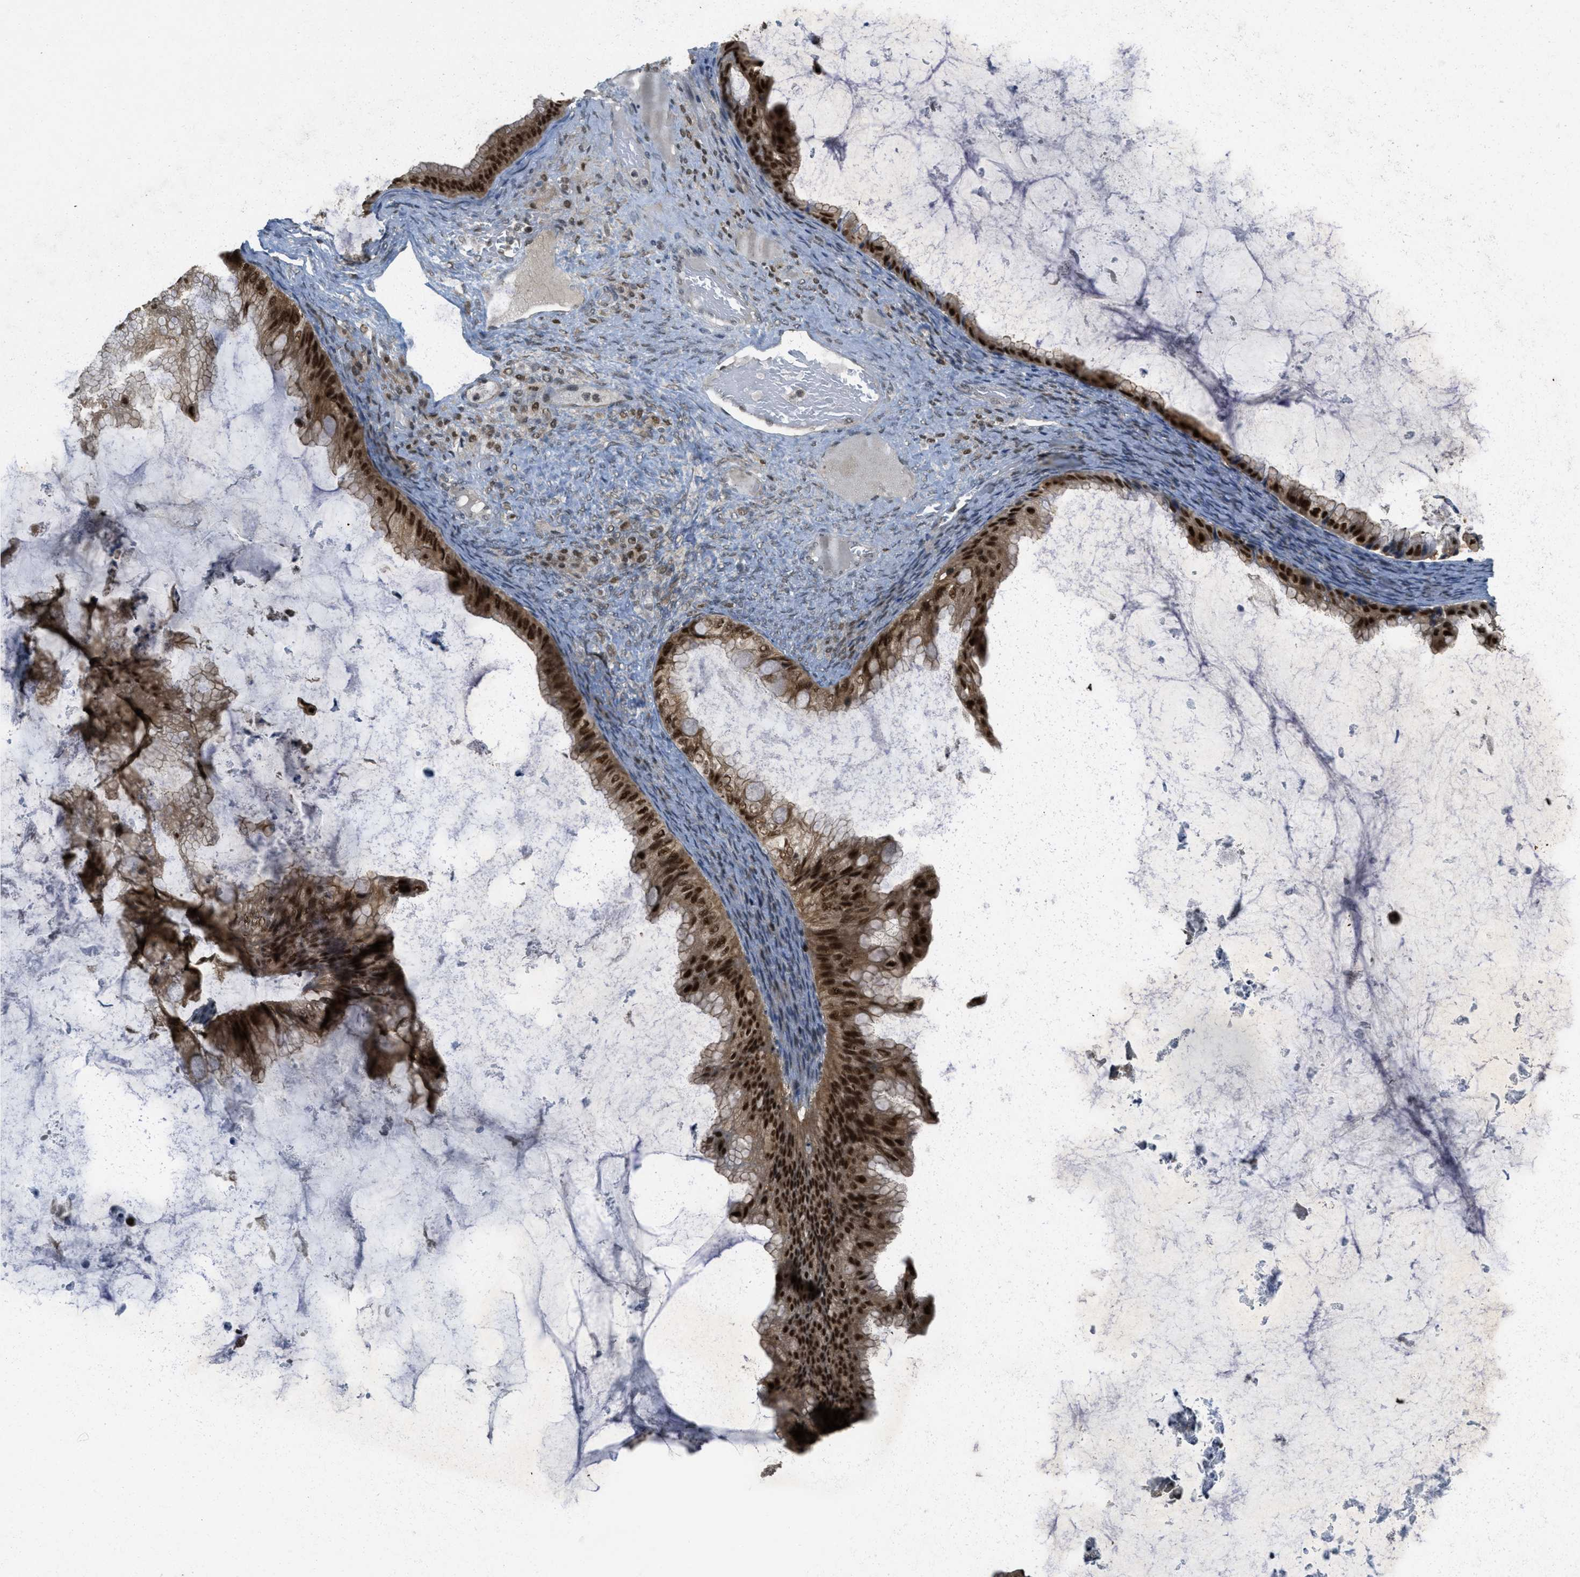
{"staining": {"intensity": "strong", "quantity": ">75%", "location": "cytoplasmic/membranous,nuclear"}, "tissue": "ovarian cancer", "cell_type": "Tumor cells", "image_type": "cancer", "snomed": [{"axis": "morphology", "description": "Cystadenocarcinoma, mucinous, NOS"}, {"axis": "topography", "description": "Ovary"}], "caption": "Ovarian mucinous cystadenocarcinoma stained for a protein (brown) demonstrates strong cytoplasmic/membranous and nuclear positive expression in about >75% of tumor cells.", "gene": "DNAJB1", "patient": {"sex": "female", "age": 61}}